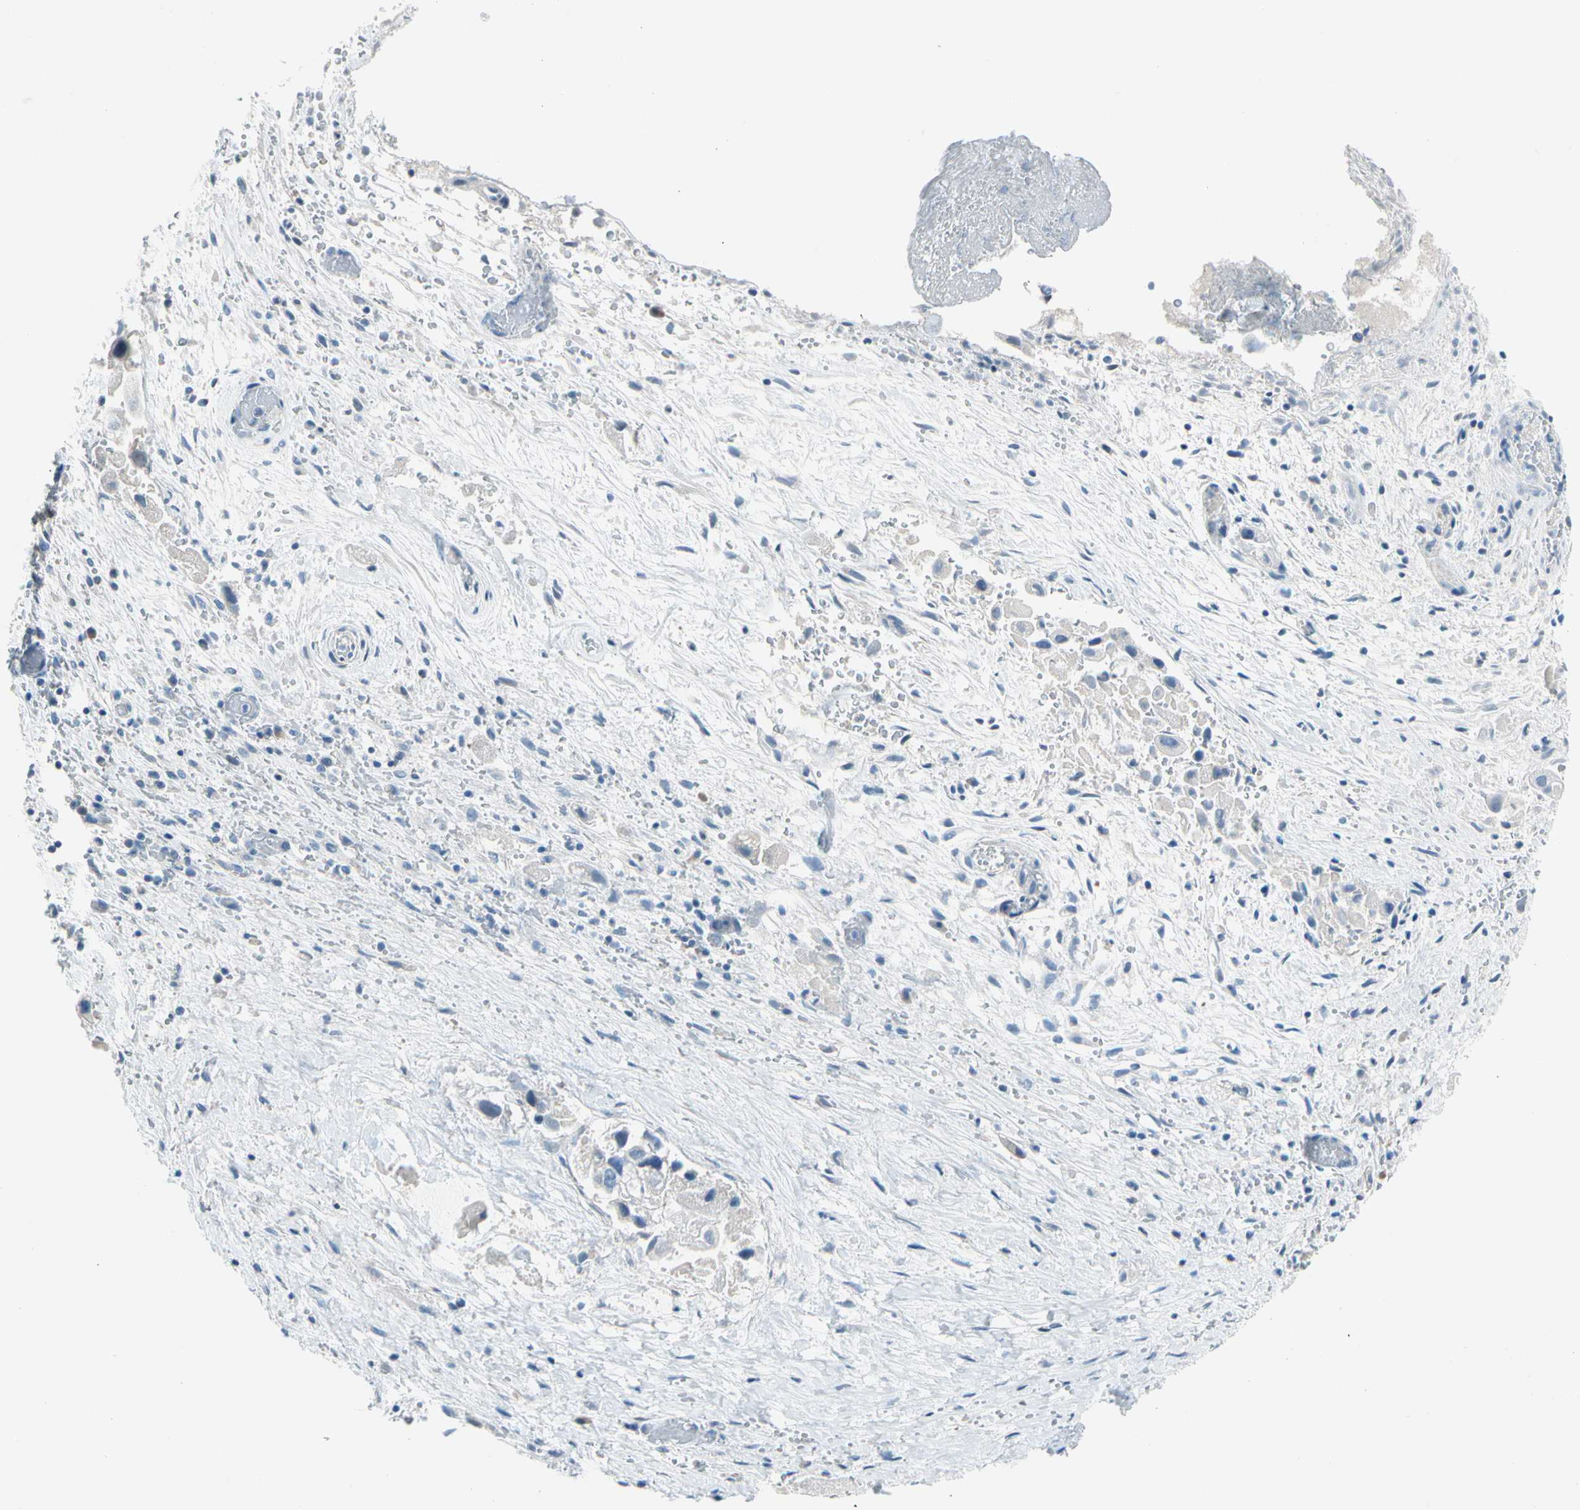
{"staining": {"intensity": "weak", "quantity": "<25%", "location": "cytoplasmic/membranous"}, "tissue": "liver cancer", "cell_type": "Tumor cells", "image_type": "cancer", "snomed": [{"axis": "morphology", "description": "Normal tissue, NOS"}, {"axis": "morphology", "description": "Cholangiocarcinoma"}, {"axis": "topography", "description": "Liver"}, {"axis": "topography", "description": "Peripheral nerve tissue"}], "caption": "This is an immunohistochemistry (IHC) micrograph of human liver cancer (cholangiocarcinoma). There is no staining in tumor cells.", "gene": "STK40", "patient": {"sex": "male", "age": 50}}